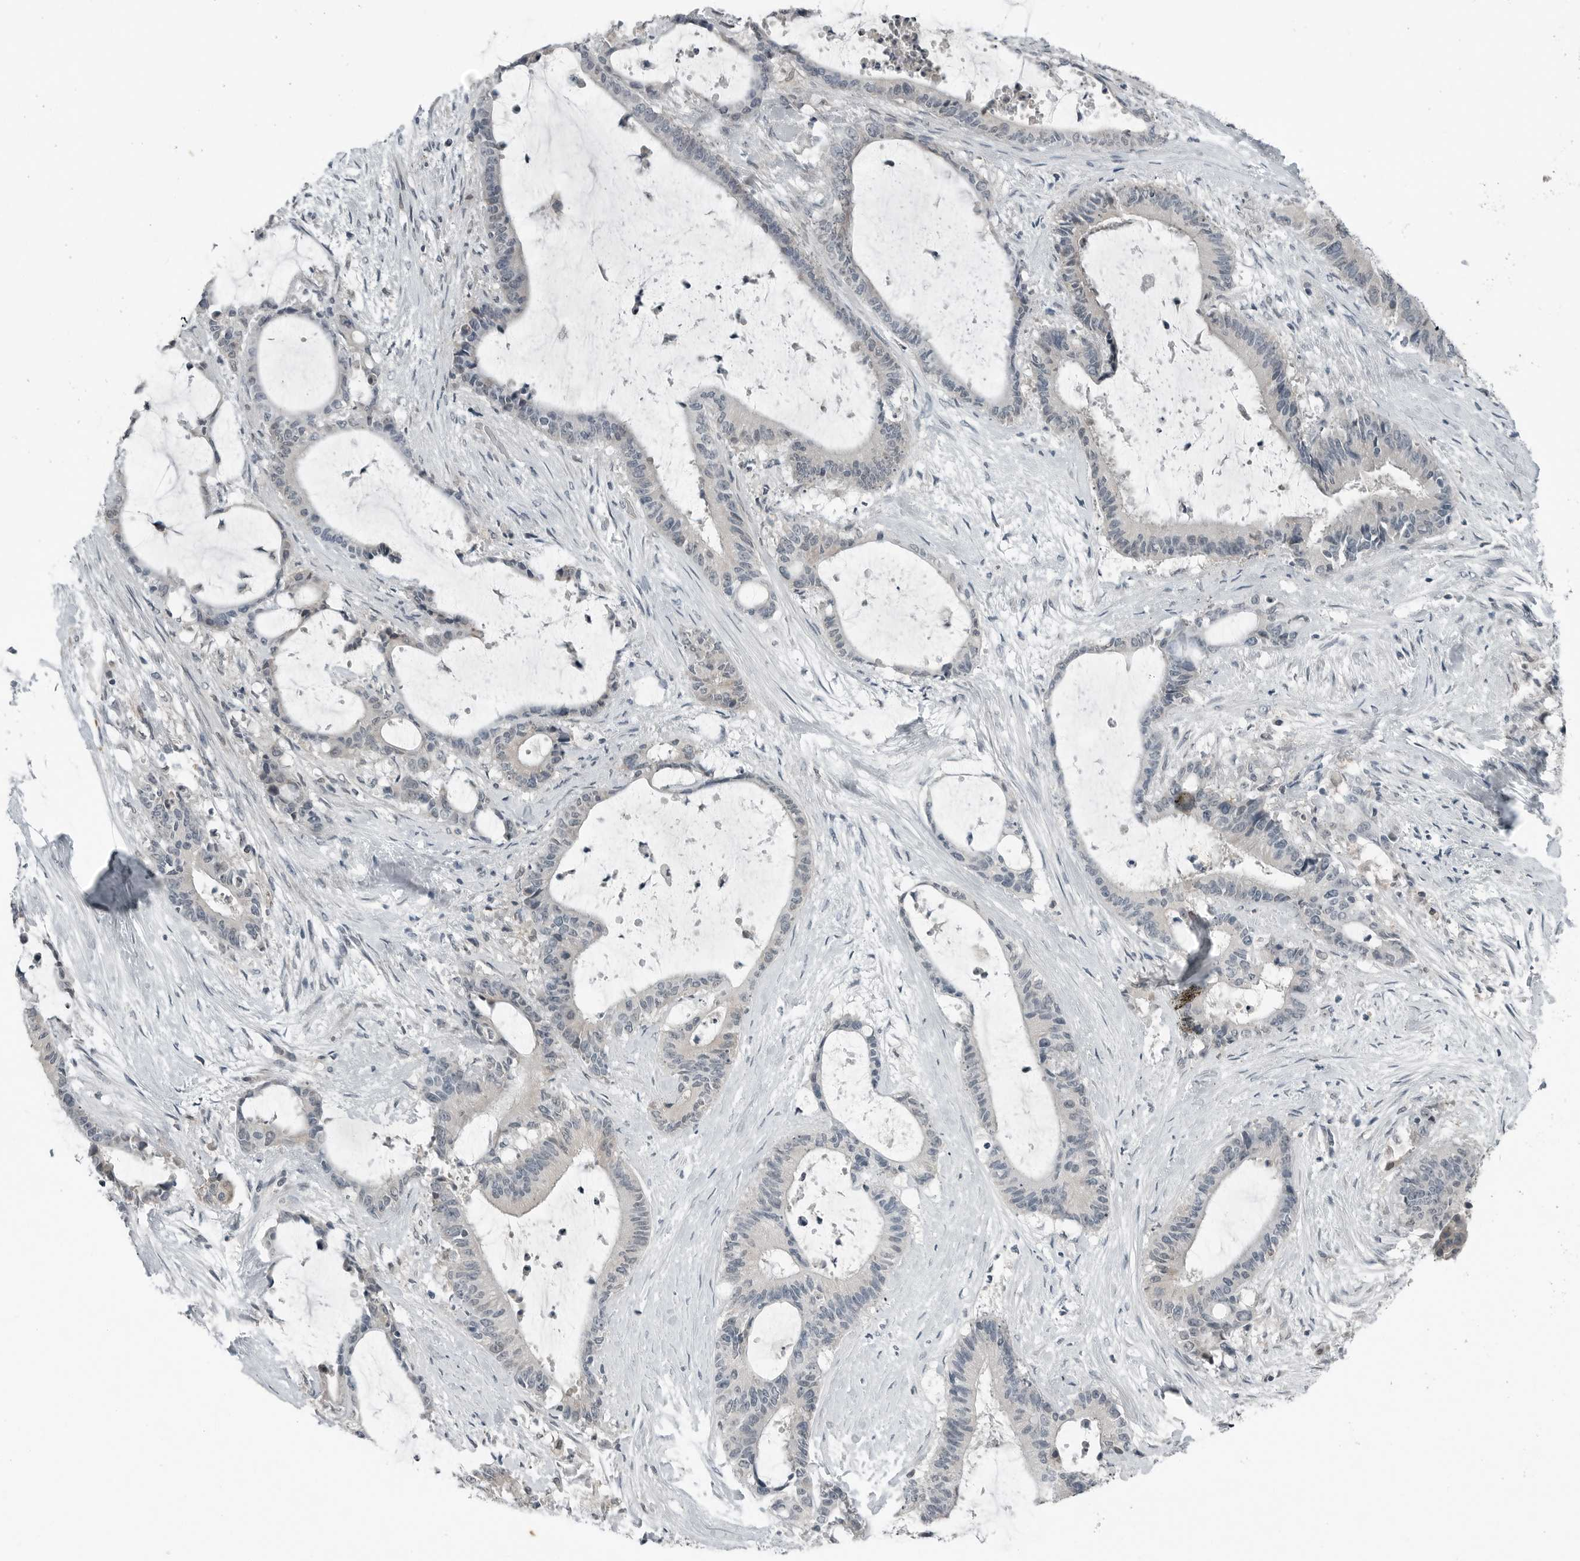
{"staining": {"intensity": "negative", "quantity": "none", "location": "none"}, "tissue": "liver cancer", "cell_type": "Tumor cells", "image_type": "cancer", "snomed": [{"axis": "morphology", "description": "Normal tissue, NOS"}, {"axis": "morphology", "description": "Cholangiocarcinoma"}, {"axis": "topography", "description": "Liver"}, {"axis": "topography", "description": "Peripheral nerve tissue"}], "caption": "Immunohistochemical staining of human liver cancer shows no significant positivity in tumor cells.", "gene": "KYAT1", "patient": {"sex": "female", "age": 73}}